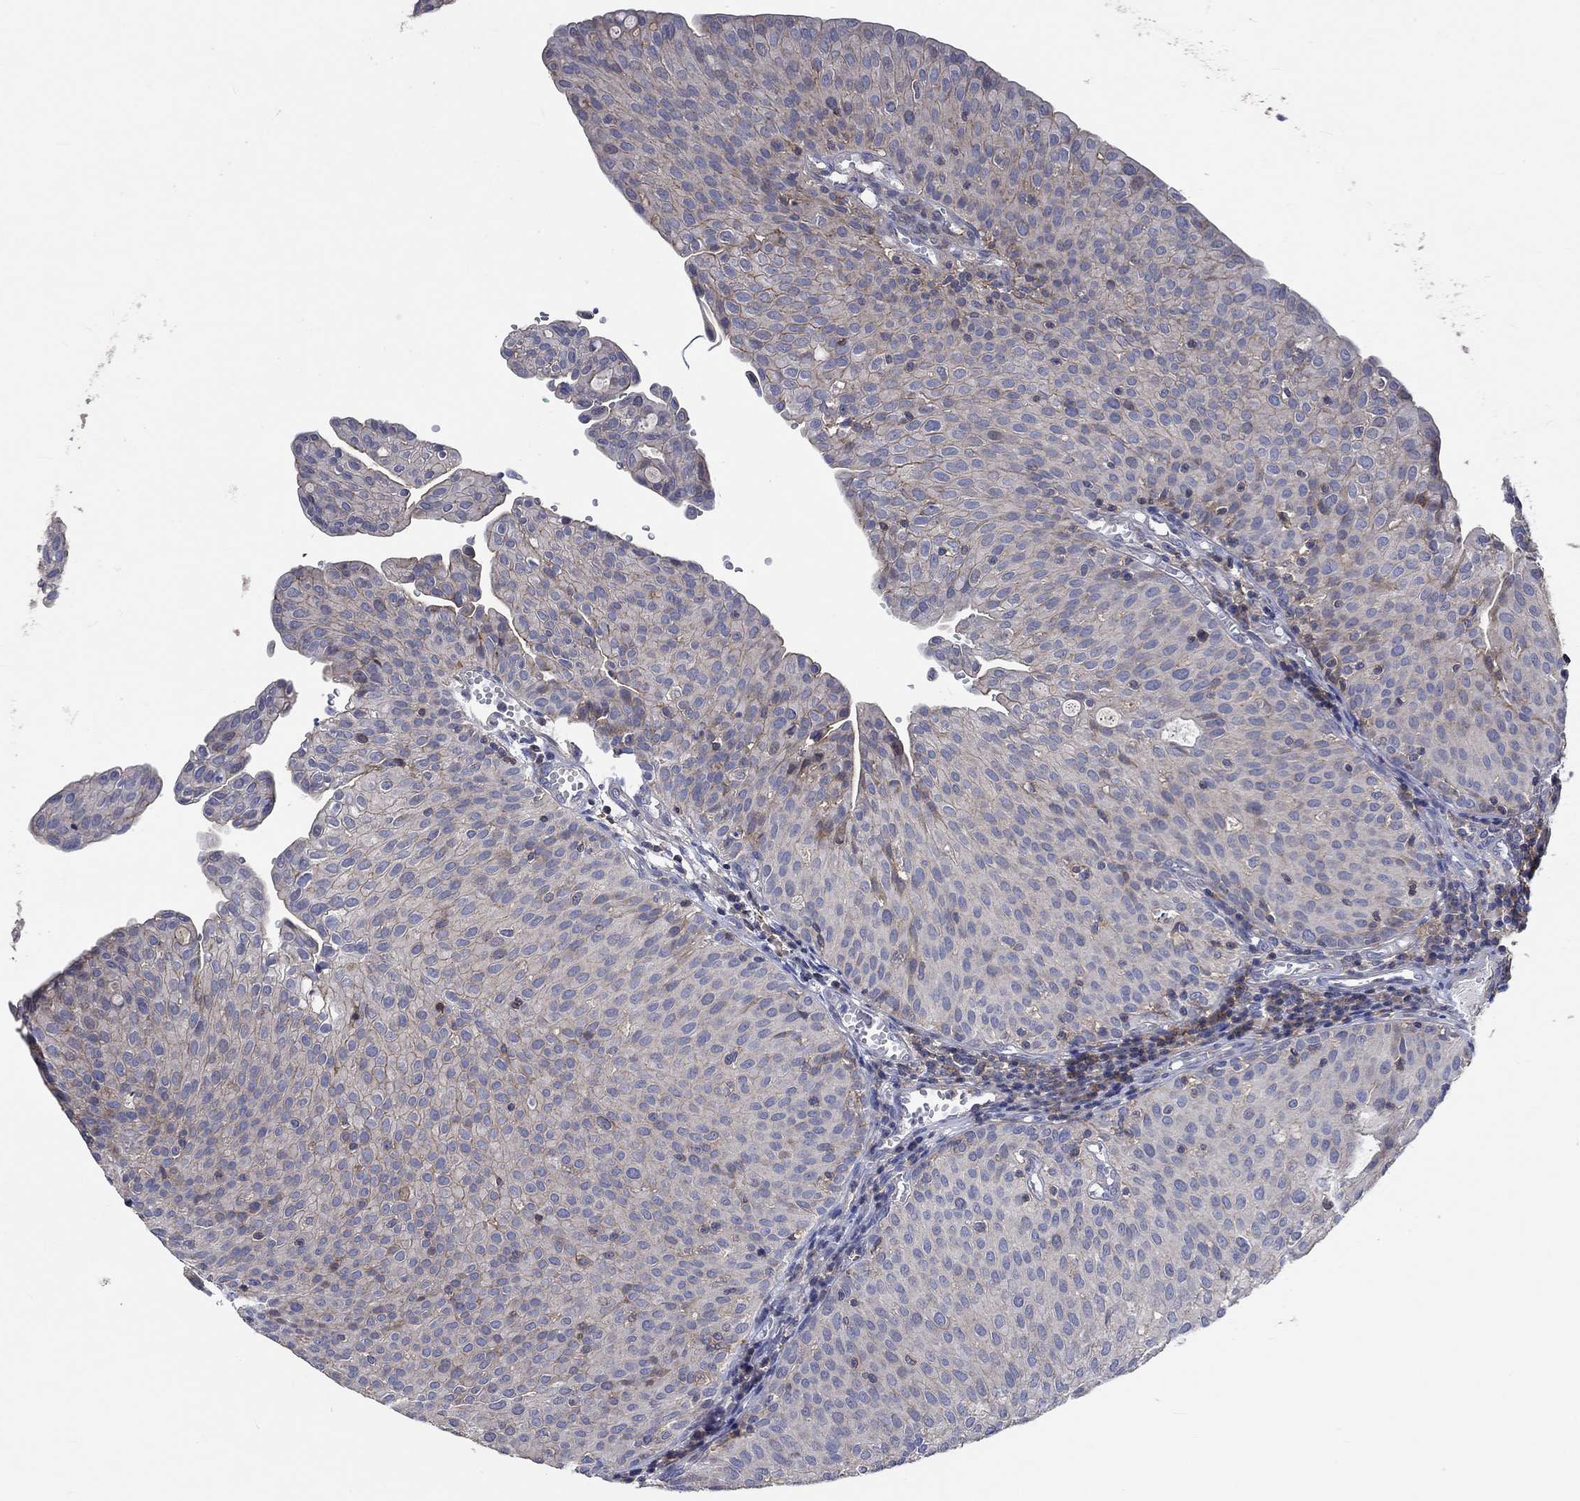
{"staining": {"intensity": "moderate", "quantity": "<25%", "location": "cytoplasmic/membranous"}, "tissue": "urothelial cancer", "cell_type": "Tumor cells", "image_type": "cancer", "snomed": [{"axis": "morphology", "description": "Urothelial carcinoma, Low grade"}, {"axis": "topography", "description": "Urinary bladder"}], "caption": "Protein expression analysis of urothelial cancer shows moderate cytoplasmic/membranous staining in about <25% of tumor cells. (Brightfield microscopy of DAB IHC at high magnification).", "gene": "TNFAIP8L3", "patient": {"sex": "male", "age": 54}}